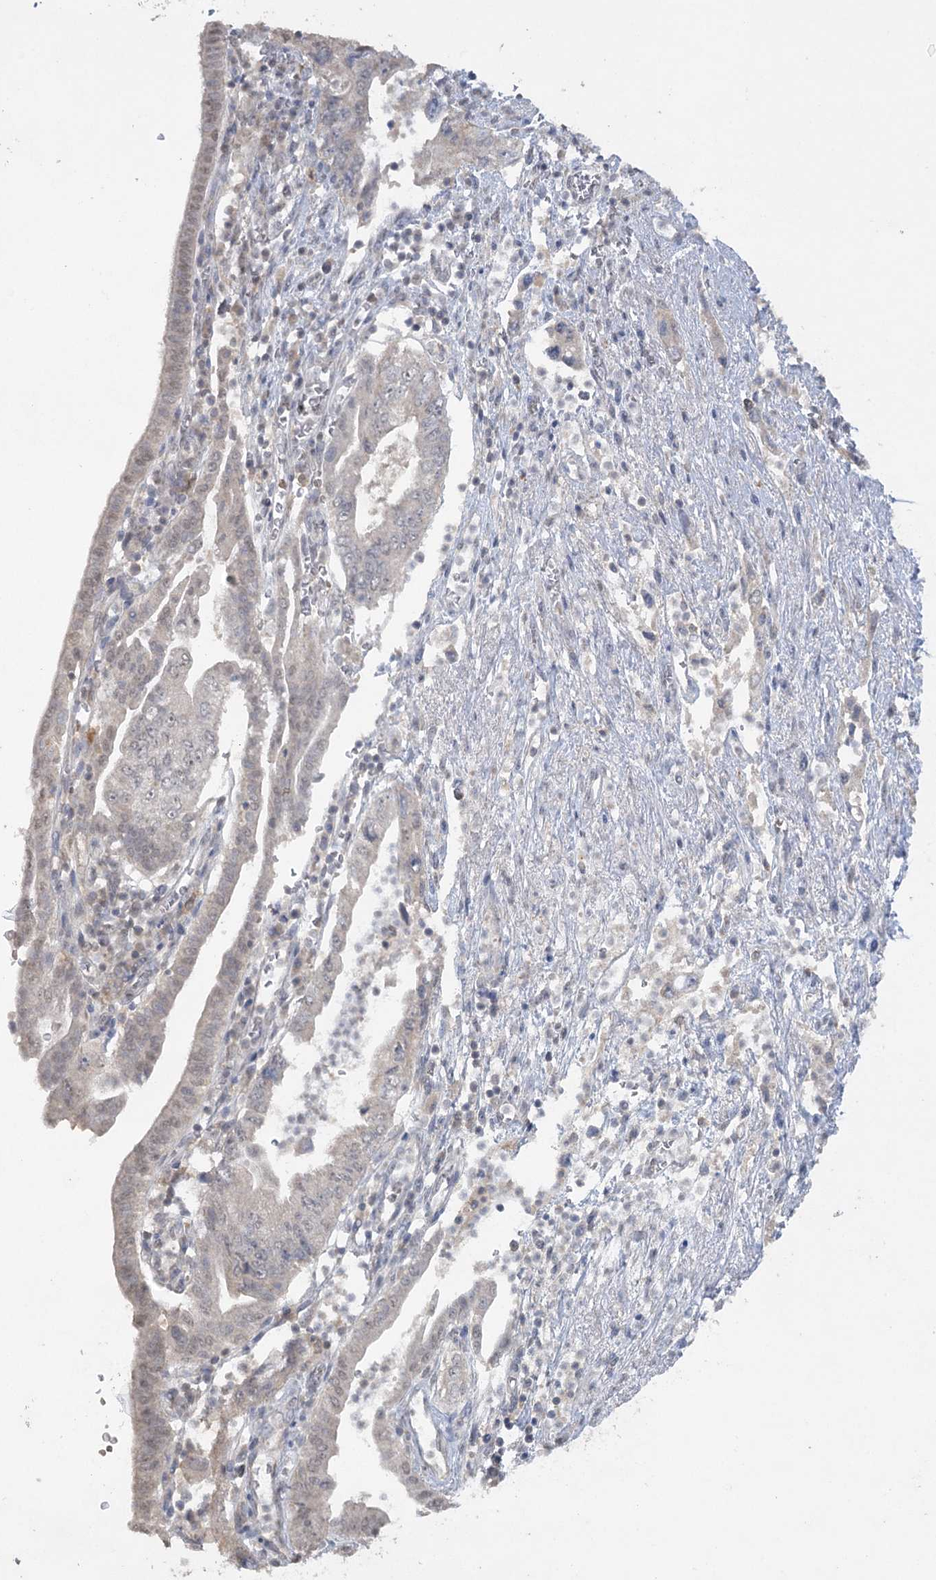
{"staining": {"intensity": "negative", "quantity": "none", "location": "none"}, "tissue": "pancreatic cancer", "cell_type": "Tumor cells", "image_type": "cancer", "snomed": [{"axis": "morphology", "description": "Adenocarcinoma, NOS"}, {"axis": "topography", "description": "Pancreas"}], "caption": "DAB (3,3'-diaminobenzidine) immunohistochemical staining of human pancreatic cancer (adenocarcinoma) displays no significant positivity in tumor cells.", "gene": "TRAF3IP1", "patient": {"sex": "female", "age": 73}}